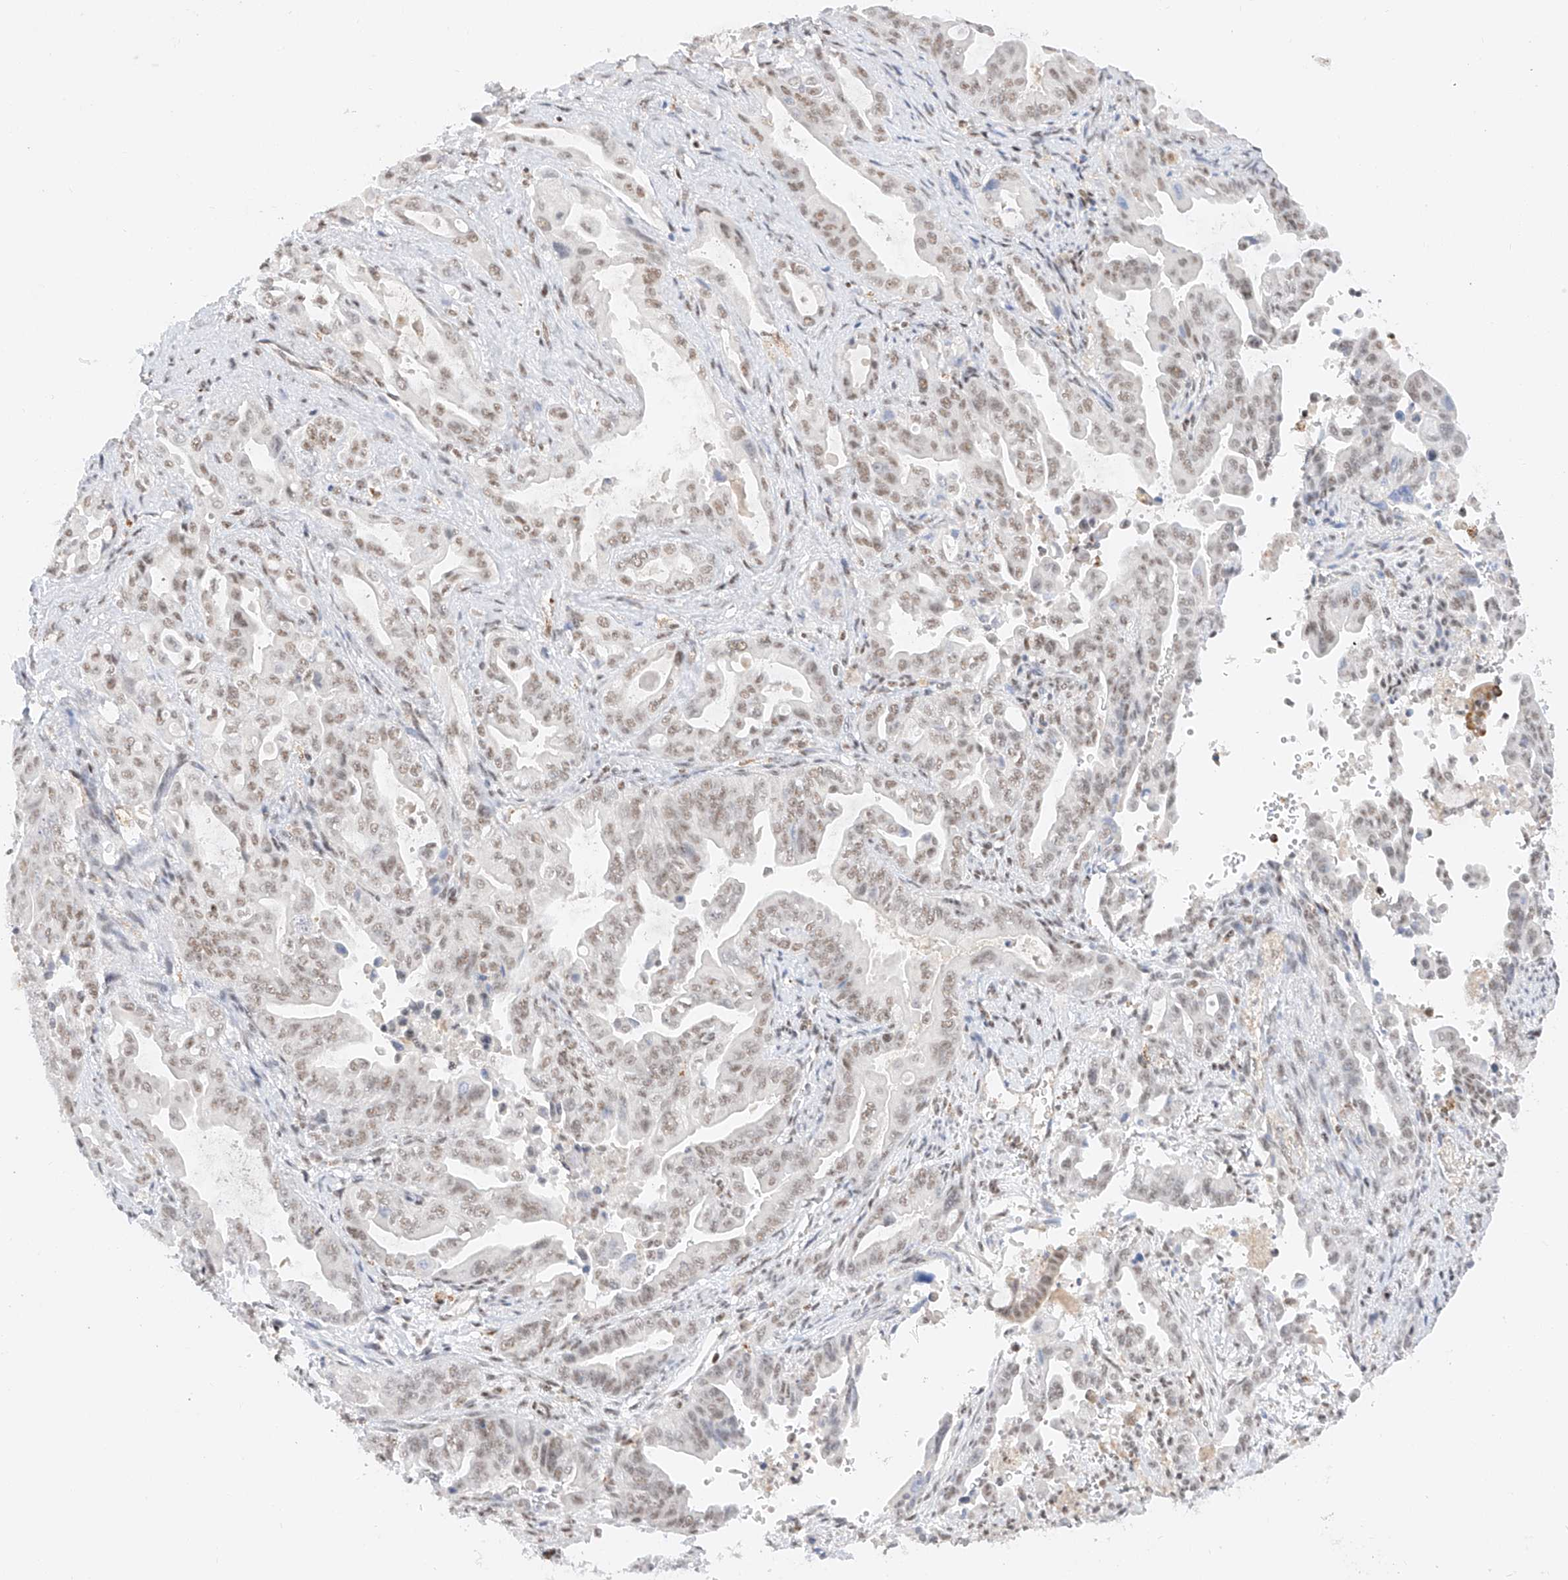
{"staining": {"intensity": "weak", "quantity": ">75%", "location": "nuclear"}, "tissue": "pancreatic cancer", "cell_type": "Tumor cells", "image_type": "cancer", "snomed": [{"axis": "morphology", "description": "Adenocarcinoma, NOS"}, {"axis": "topography", "description": "Pancreas"}], "caption": "The image exhibits immunohistochemical staining of pancreatic adenocarcinoma. There is weak nuclear expression is appreciated in about >75% of tumor cells. (Brightfield microscopy of DAB IHC at high magnification).", "gene": "NRF1", "patient": {"sex": "male", "age": 70}}